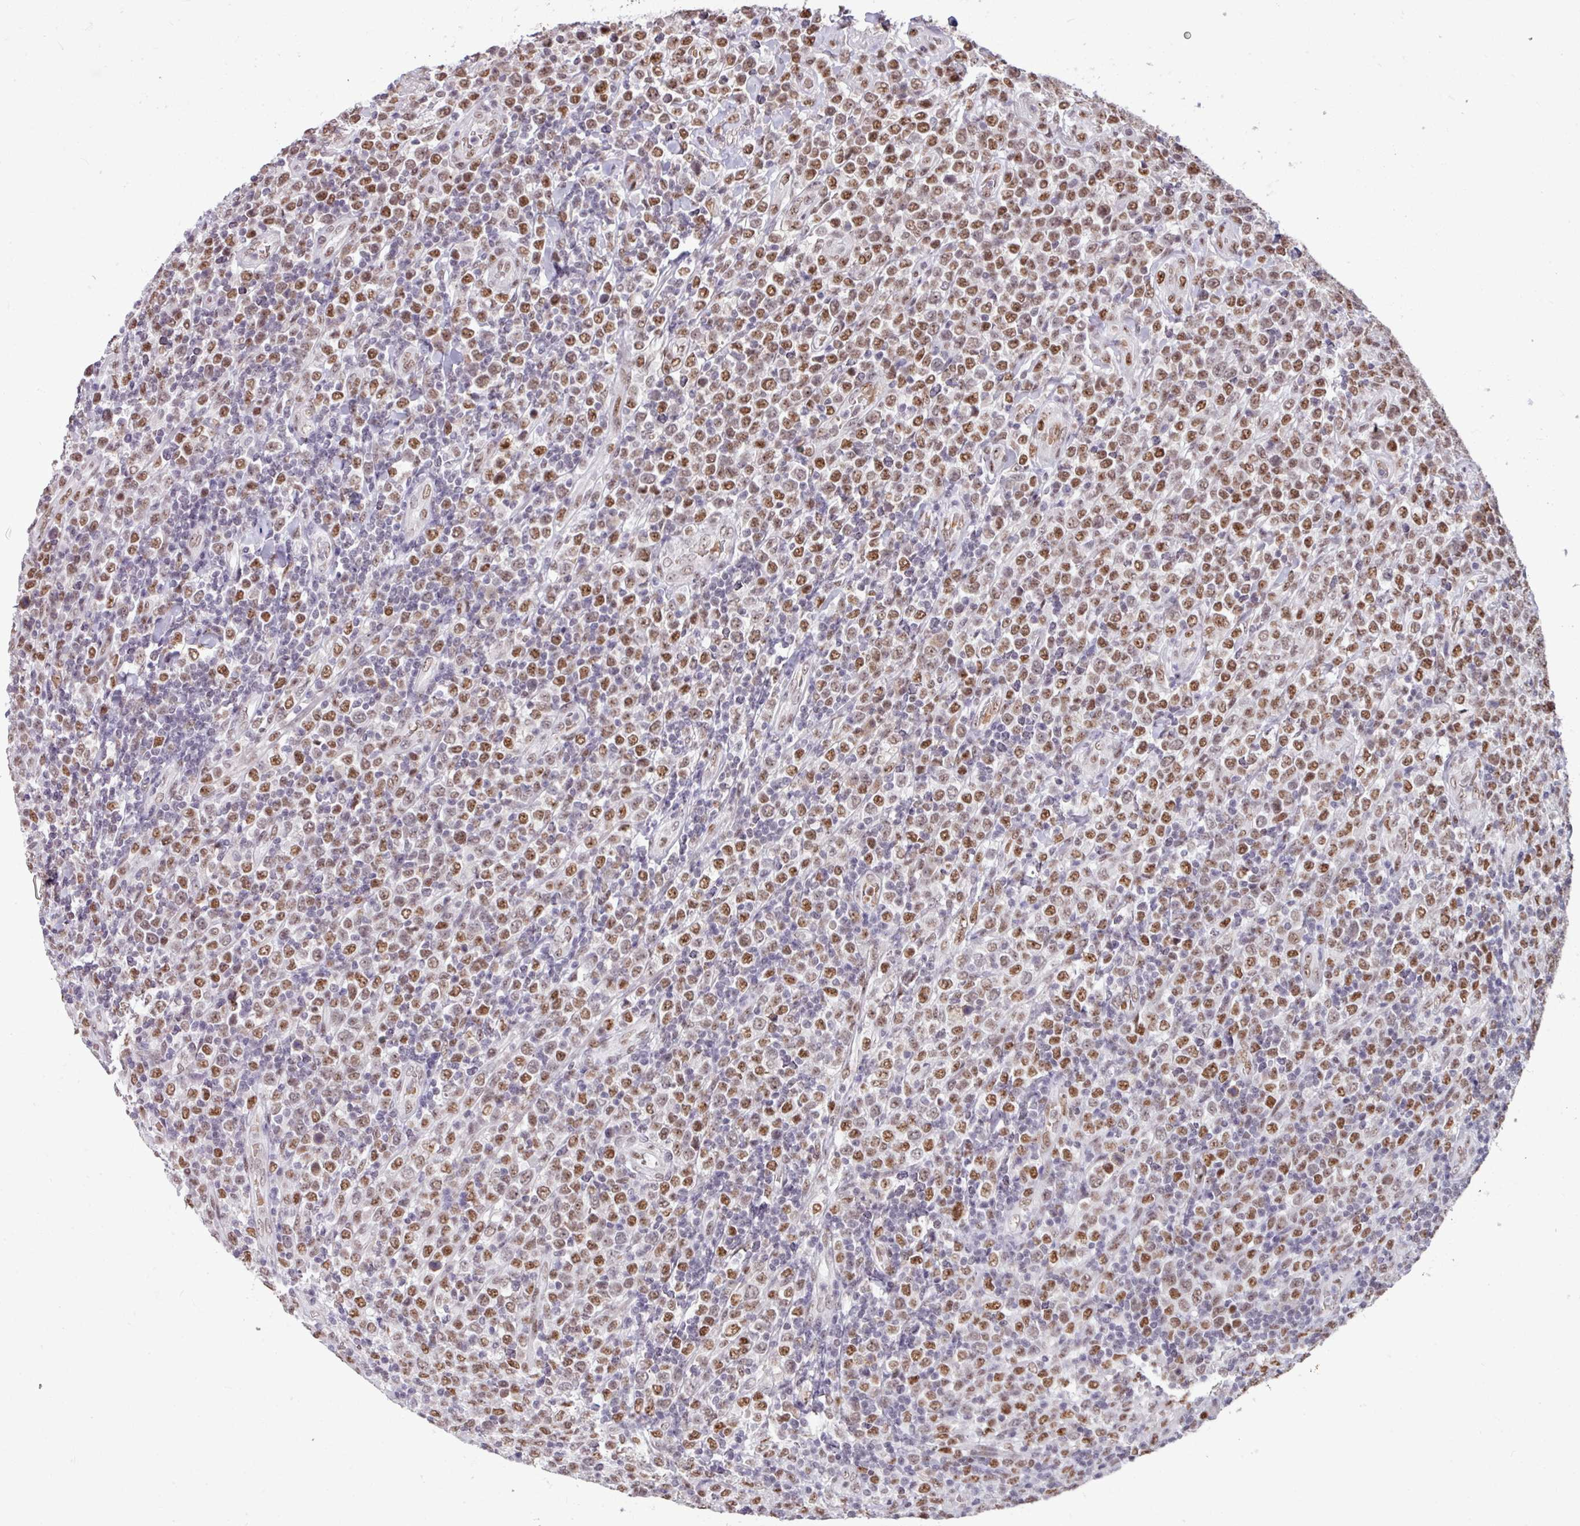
{"staining": {"intensity": "moderate", "quantity": "25%-75%", "location": "nuclear"}, "tissue": "lymphoma", "cell_type": "Tumor cells", "image_type": "cancer", "snomed": [{"axis": "morphology", "description": "Malignant lymphoma, non-Hodgkin's type, High grade"}, {"axis": "topography", "description": "Soft tissue"}], "caption": "DAB immunohistochemical staining of high-grade malignant lymphoma, non-Hodgkin's type displays moderate nuclear protein positivity in about 25%-75% of tumor cells. The protein of interest is shown in brown color, while the nuclei are stained blue.", "gene": "TDG", "patient": {"sex": "female", "age": 56}}